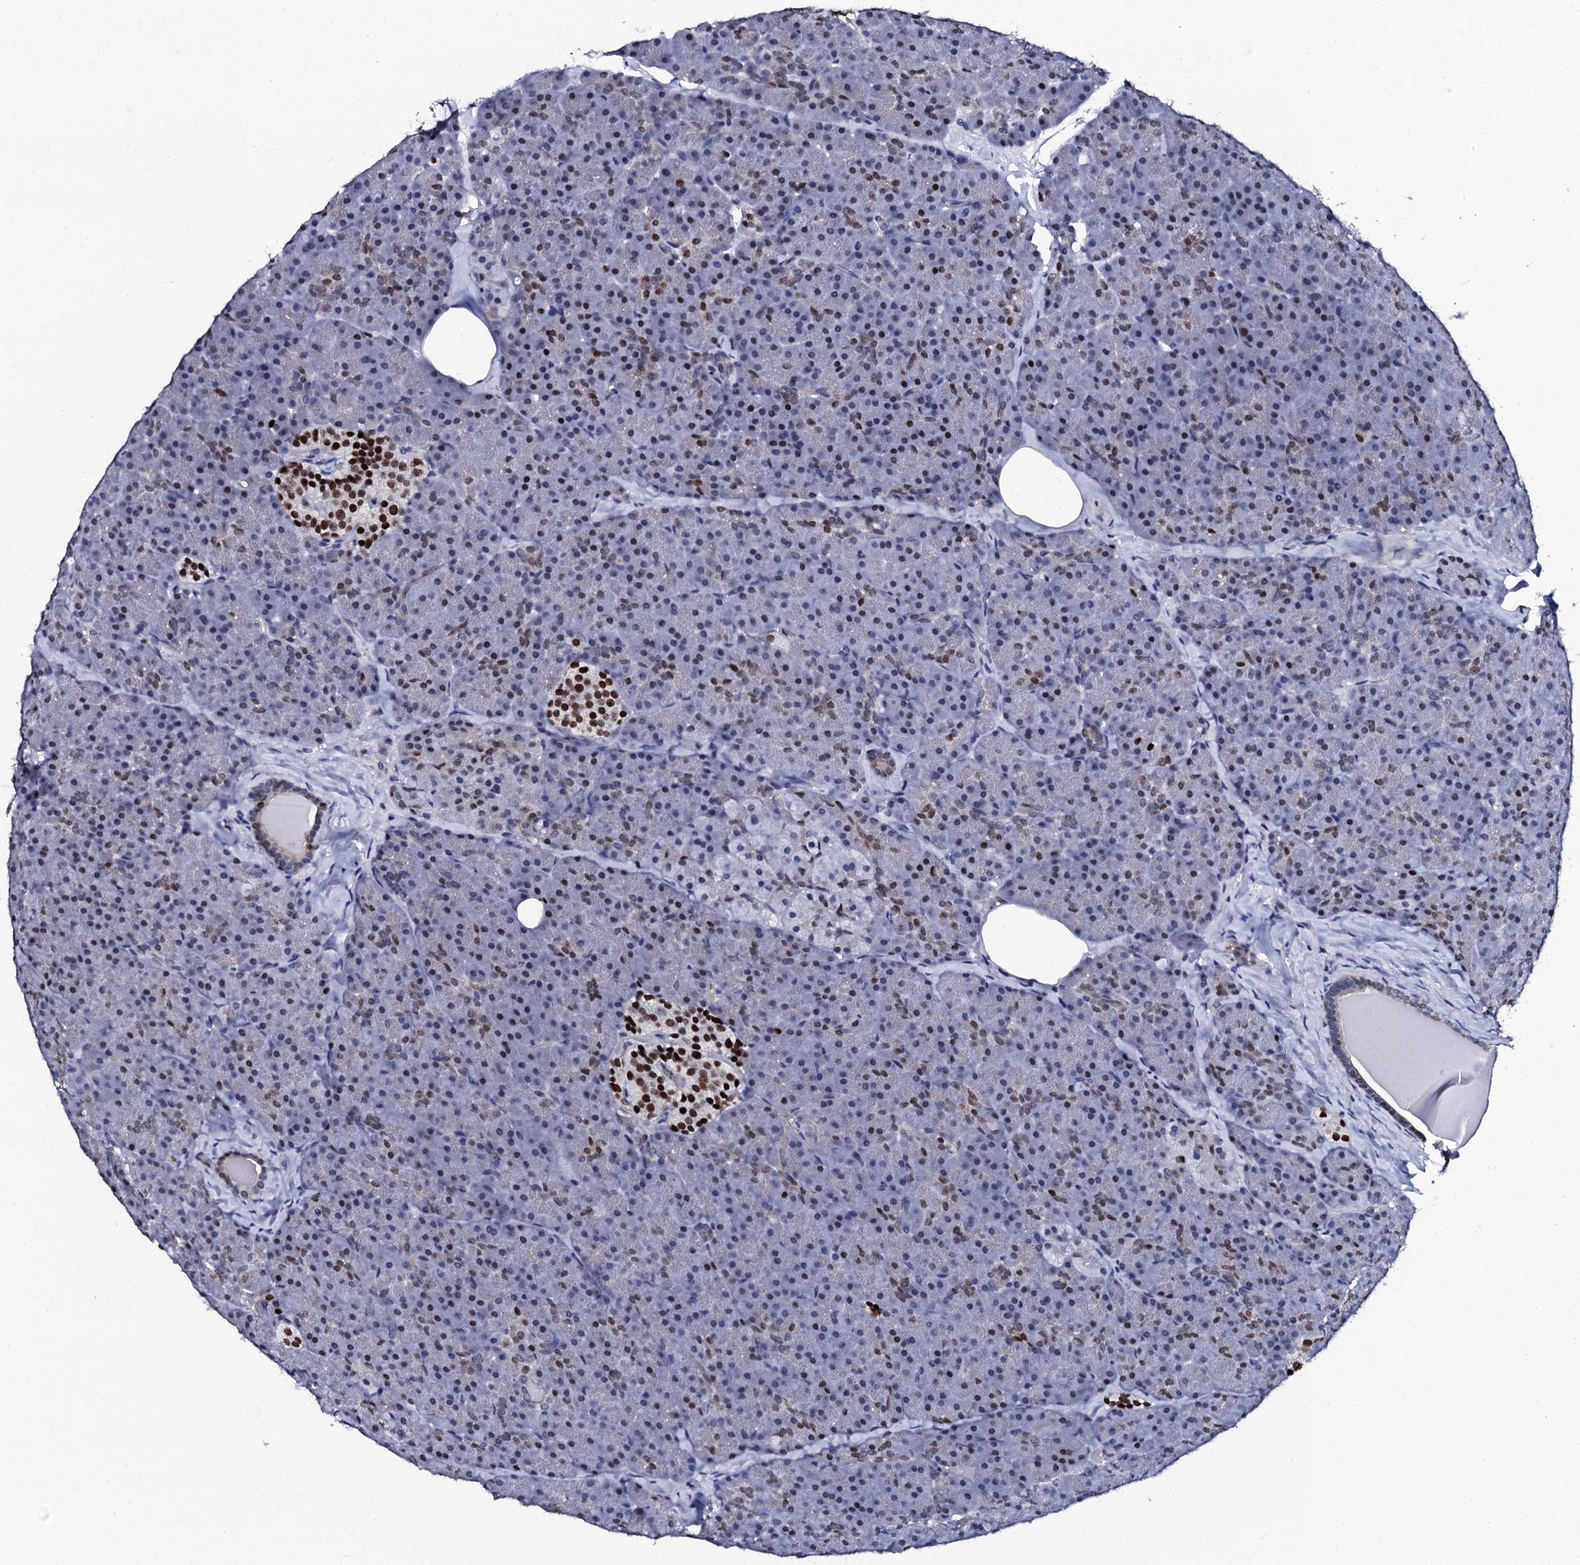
{"staining": {"intensity": "moderate", "quantity": "25%-75%", "location": "nuclear"}, "tissue": "pancreas", "cell_type": "Exocrine glandular cells", "image_type": "normal", "snomed": [{"axis": "morphology", "description": "Normal tissue, NOS"}, {"axis": "topography", "description": "Pancreas"}], "caption": "Protein positivity by IHC exhibits moderate nuclear expression in about 25%-75% of exocrine glandular cells in normal pancreas.", "gene": "NPM2", "patient": {"sex": "male", "age": 36}}